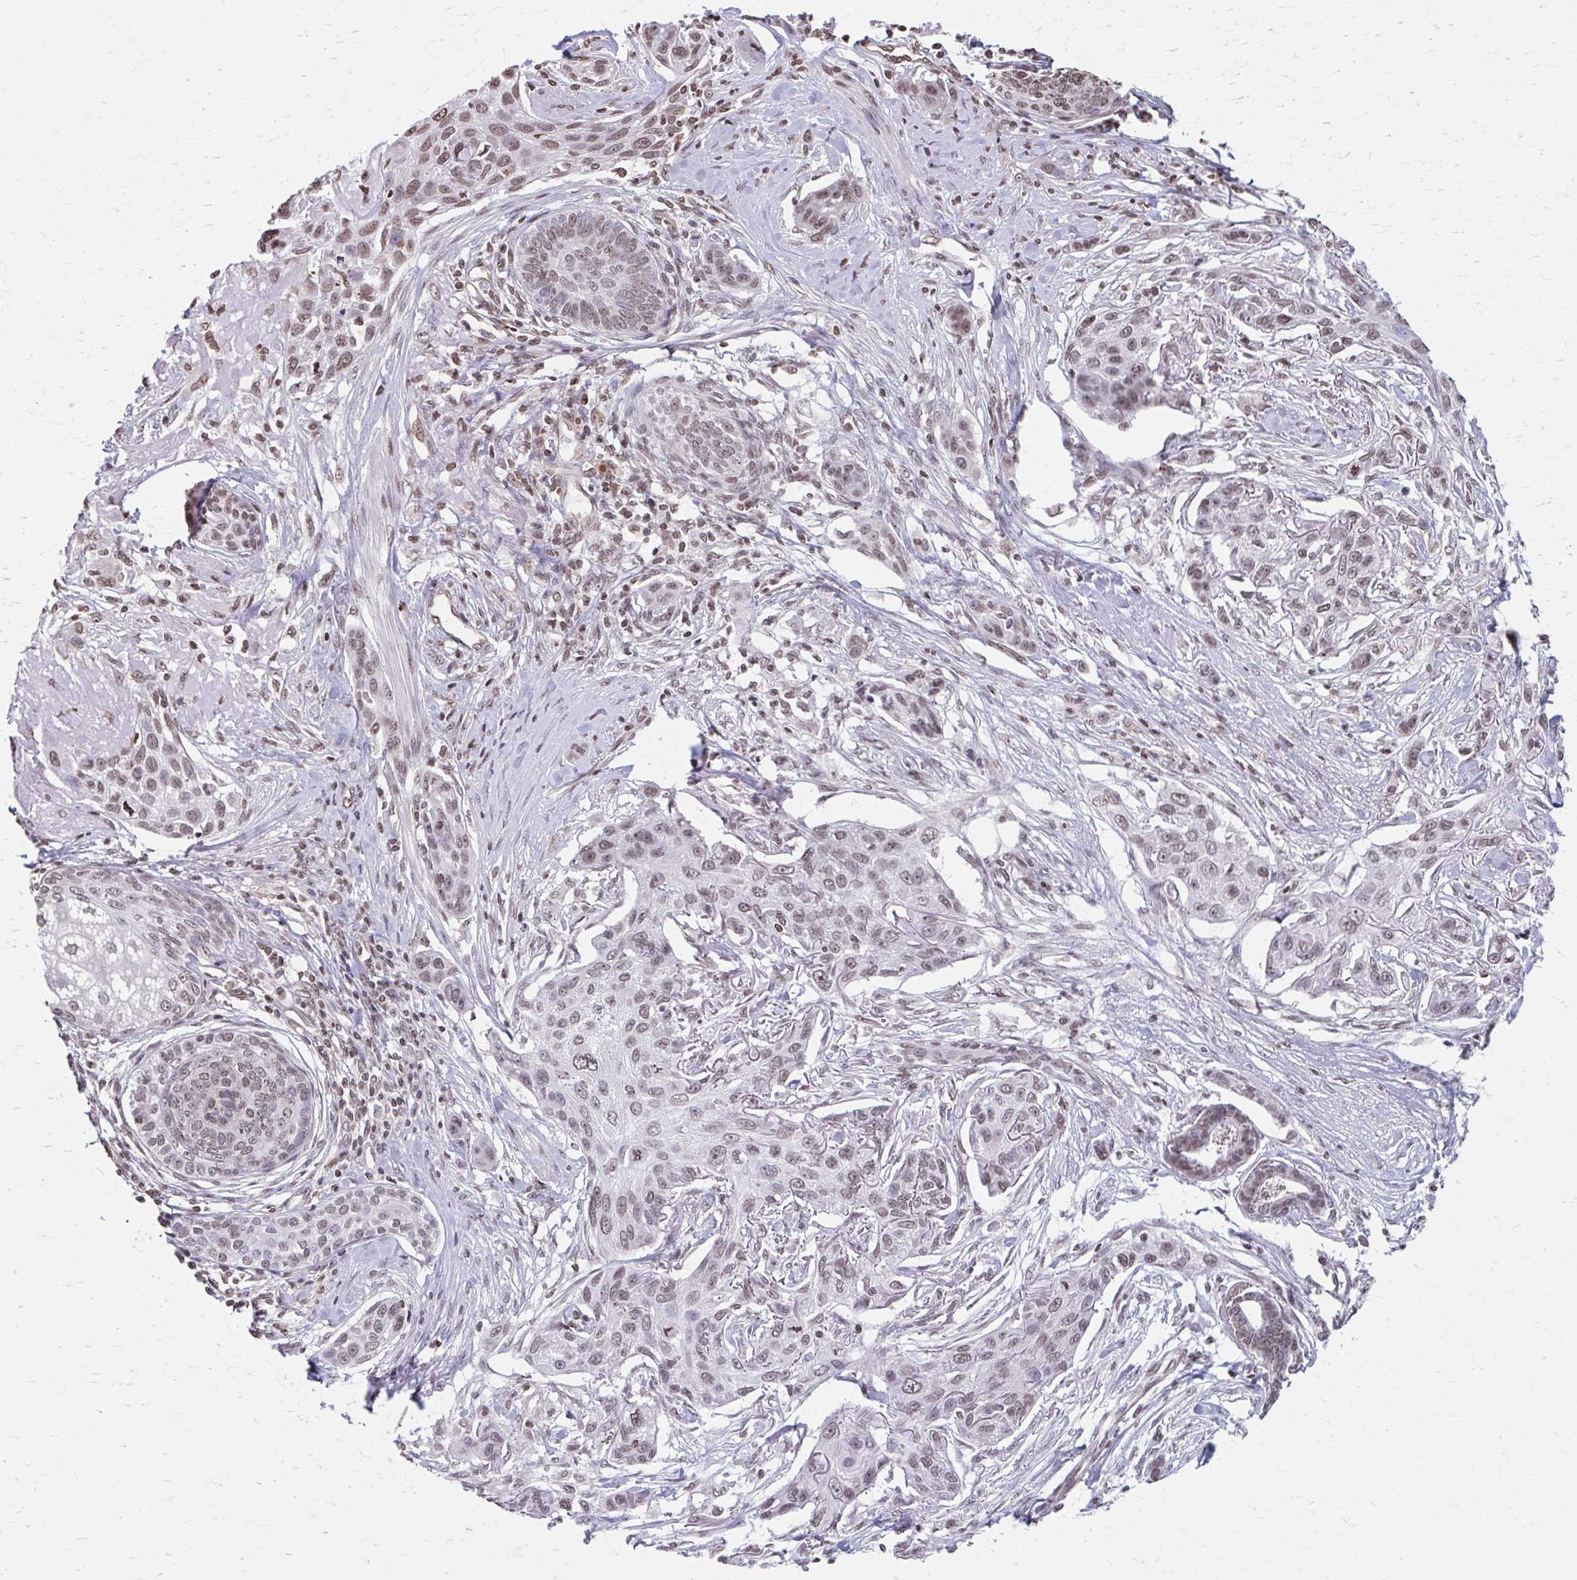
{"staining": {"intensity": "moderate", "quantity": ">75%", "location": "nuclear"}, "tissue": "skin cancer", "cell_type": "Tumor cells", "image_type": "cancer", "snomed": [{"axis": "morphology", "description": "Squamous cell carcinoma, NOS"}, {"axis": "topography", "description": "Skin"}], "caption": "Protein staining of skin squamous cell carcinoma tissue reveals moderate nuclear staining in approximately >75% of tumor cells. The staining was performed using DAB to visualize the protein expression in brown, while the nuclei were stained in blue with hematoxylin (Magnification: 20x).", "gene": "ORC3", "patient": {"sex": "male", "age": 63}}